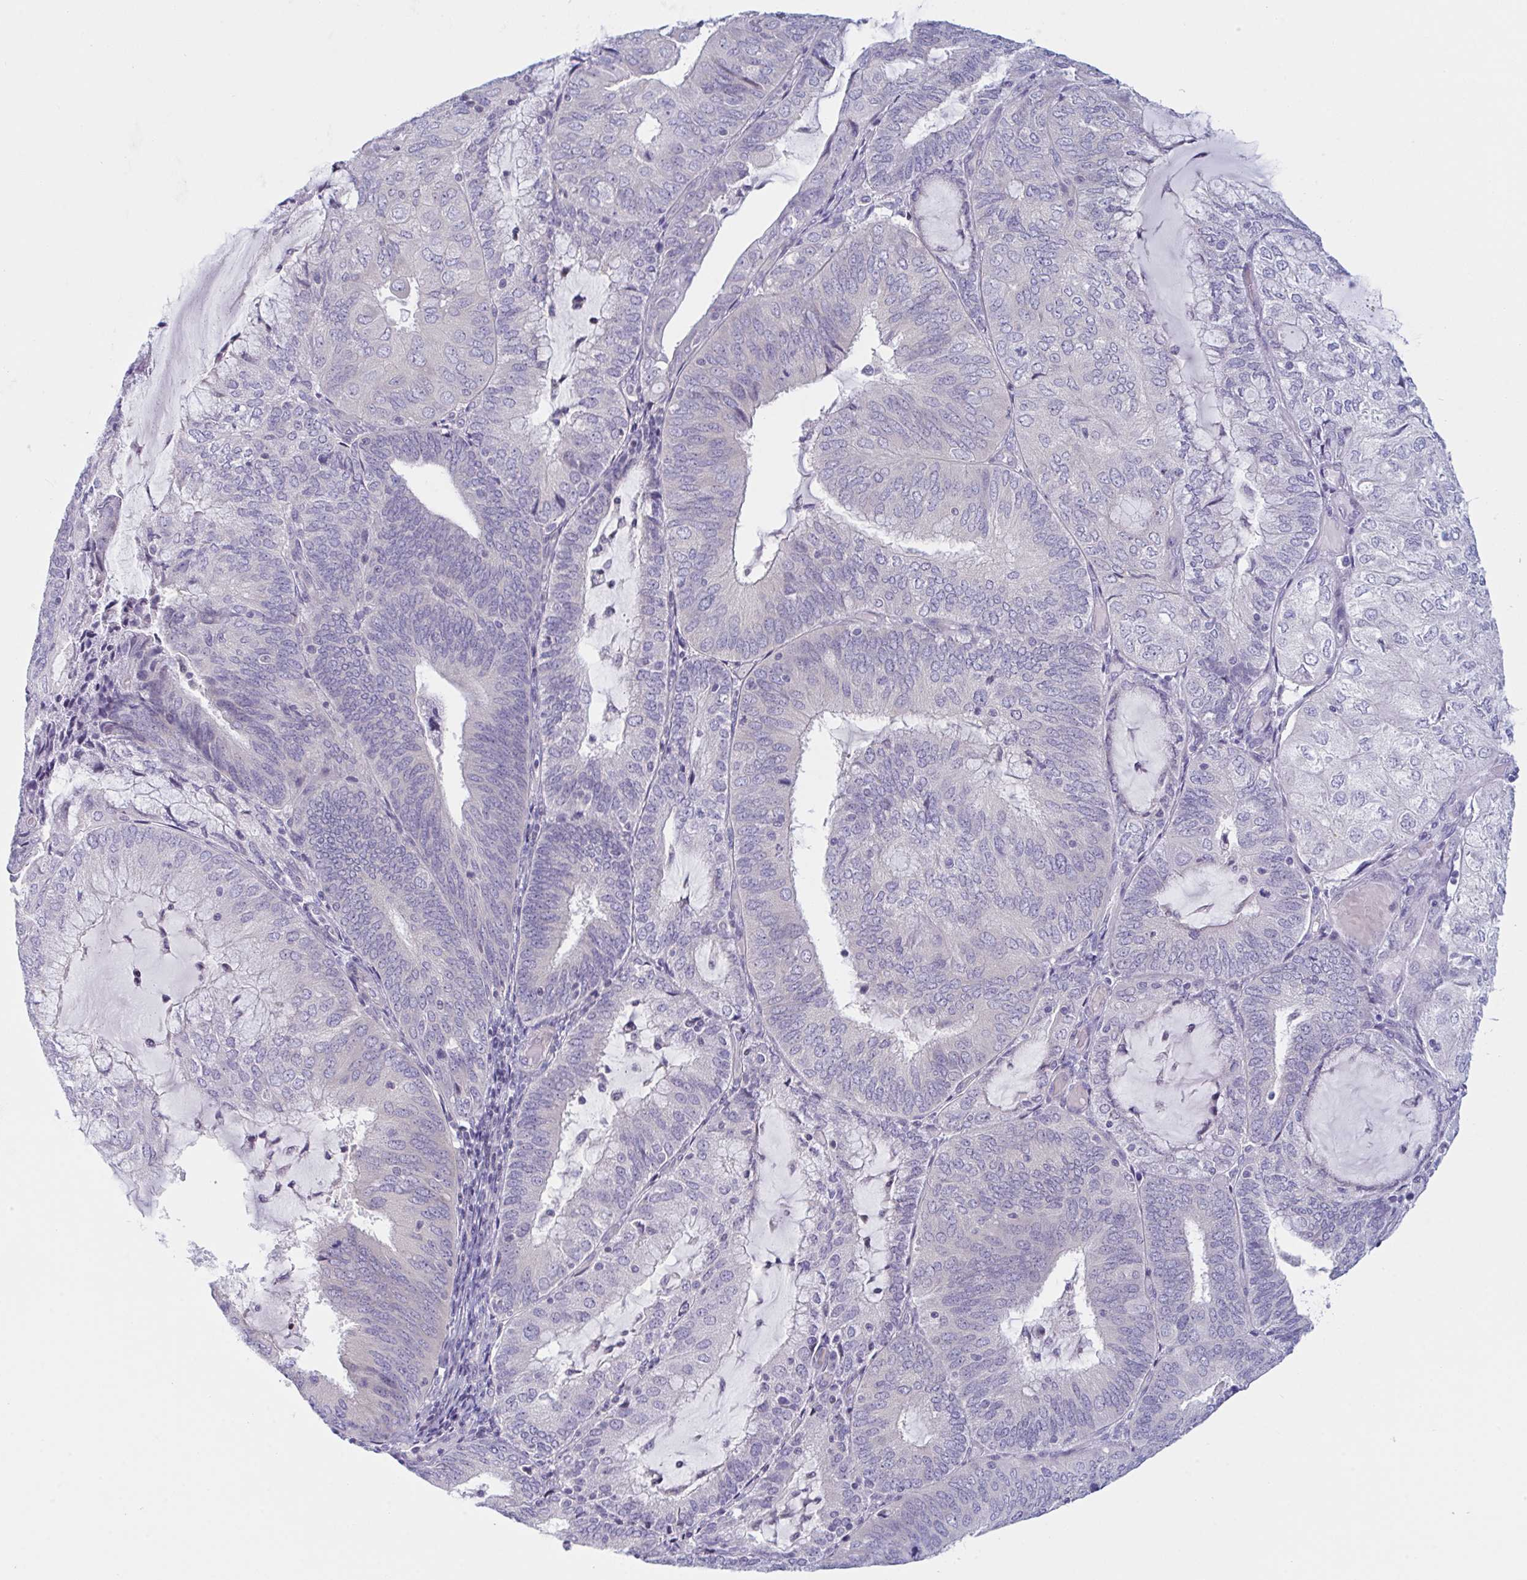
{"staining": {"intensity": "negative", "quantity": "none", "location": "none"}, "tissue": "endometrial cancer", "cell_type": "Tumor cells", "image_type": "cancer", "snomed": [{"axis": "morphology", "description": "Adenocarcinoma, NOS"}, {"axis": "topography", "description": "Endometrium"}], "caption": "IHC histopathology image of neoplastic tissue: adenocarcinoma (endometrial) stained with DAB (3,3'-diaminobenzidine) exhibits no significant protein expression in tumor cells.", "gene": "NAA30", "patient": {"sex": "female", "age": 81}}